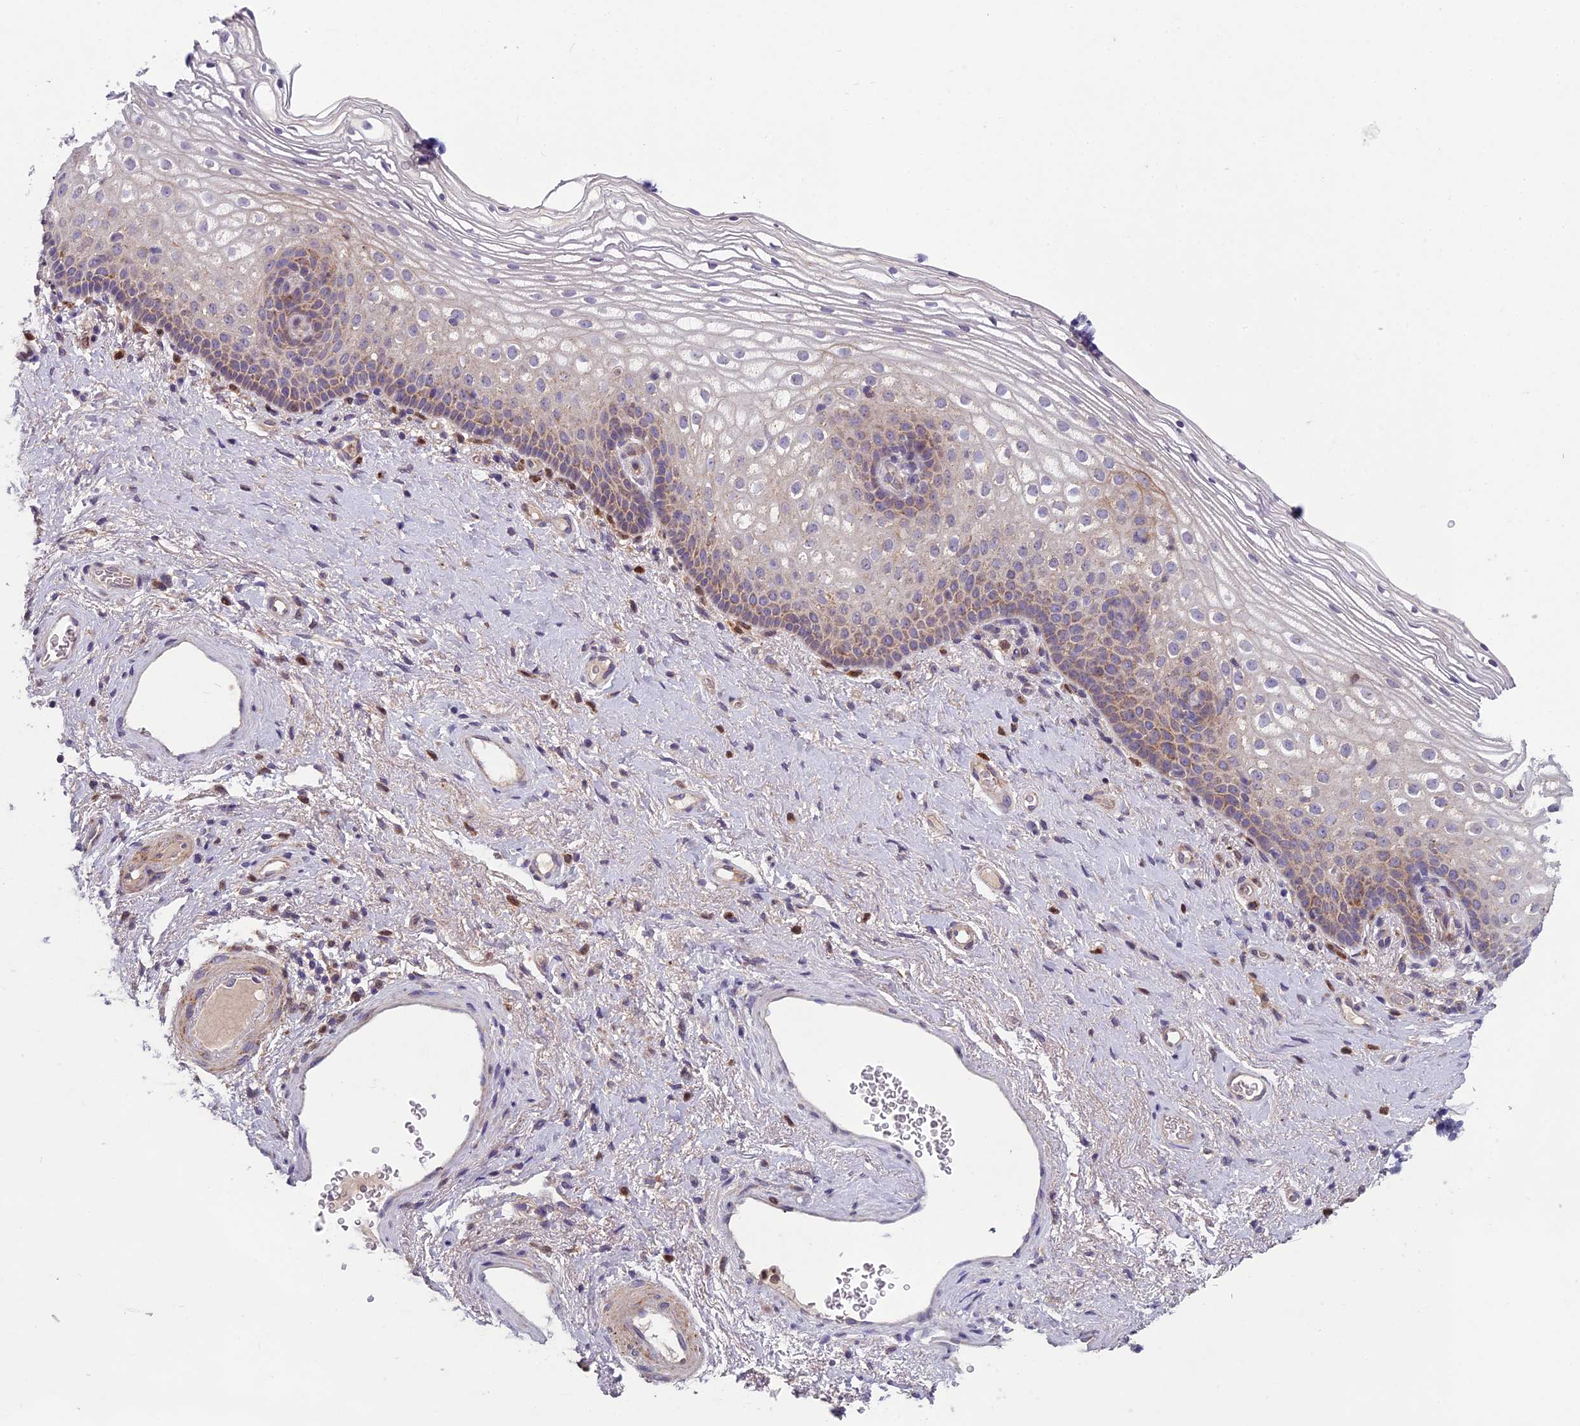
{"staining": {"intensity": "weak", "quantity": ">75%", "location": "cytoplasmic/membranous"}, "tissue": "vagina", "cell_type": "Squamous epithelial cells", "image_type": "normal", "snomed": [{"axis": "morphology", "description": "Normal tissue, NOS"}, {"axis": "topography", "description": "Vagina"}], "caption": "The immunohistochemical stain shows weak cytoplasmic/membranous positivity in squamous epithelial cells of benign vagina. Using DAB (brown) and hematoxylin (blue) stains, captured at high magnification using brightfield microscopy.", "gene": "ENSG00000188897", "patient": {"sex": "female", "age": 60}}